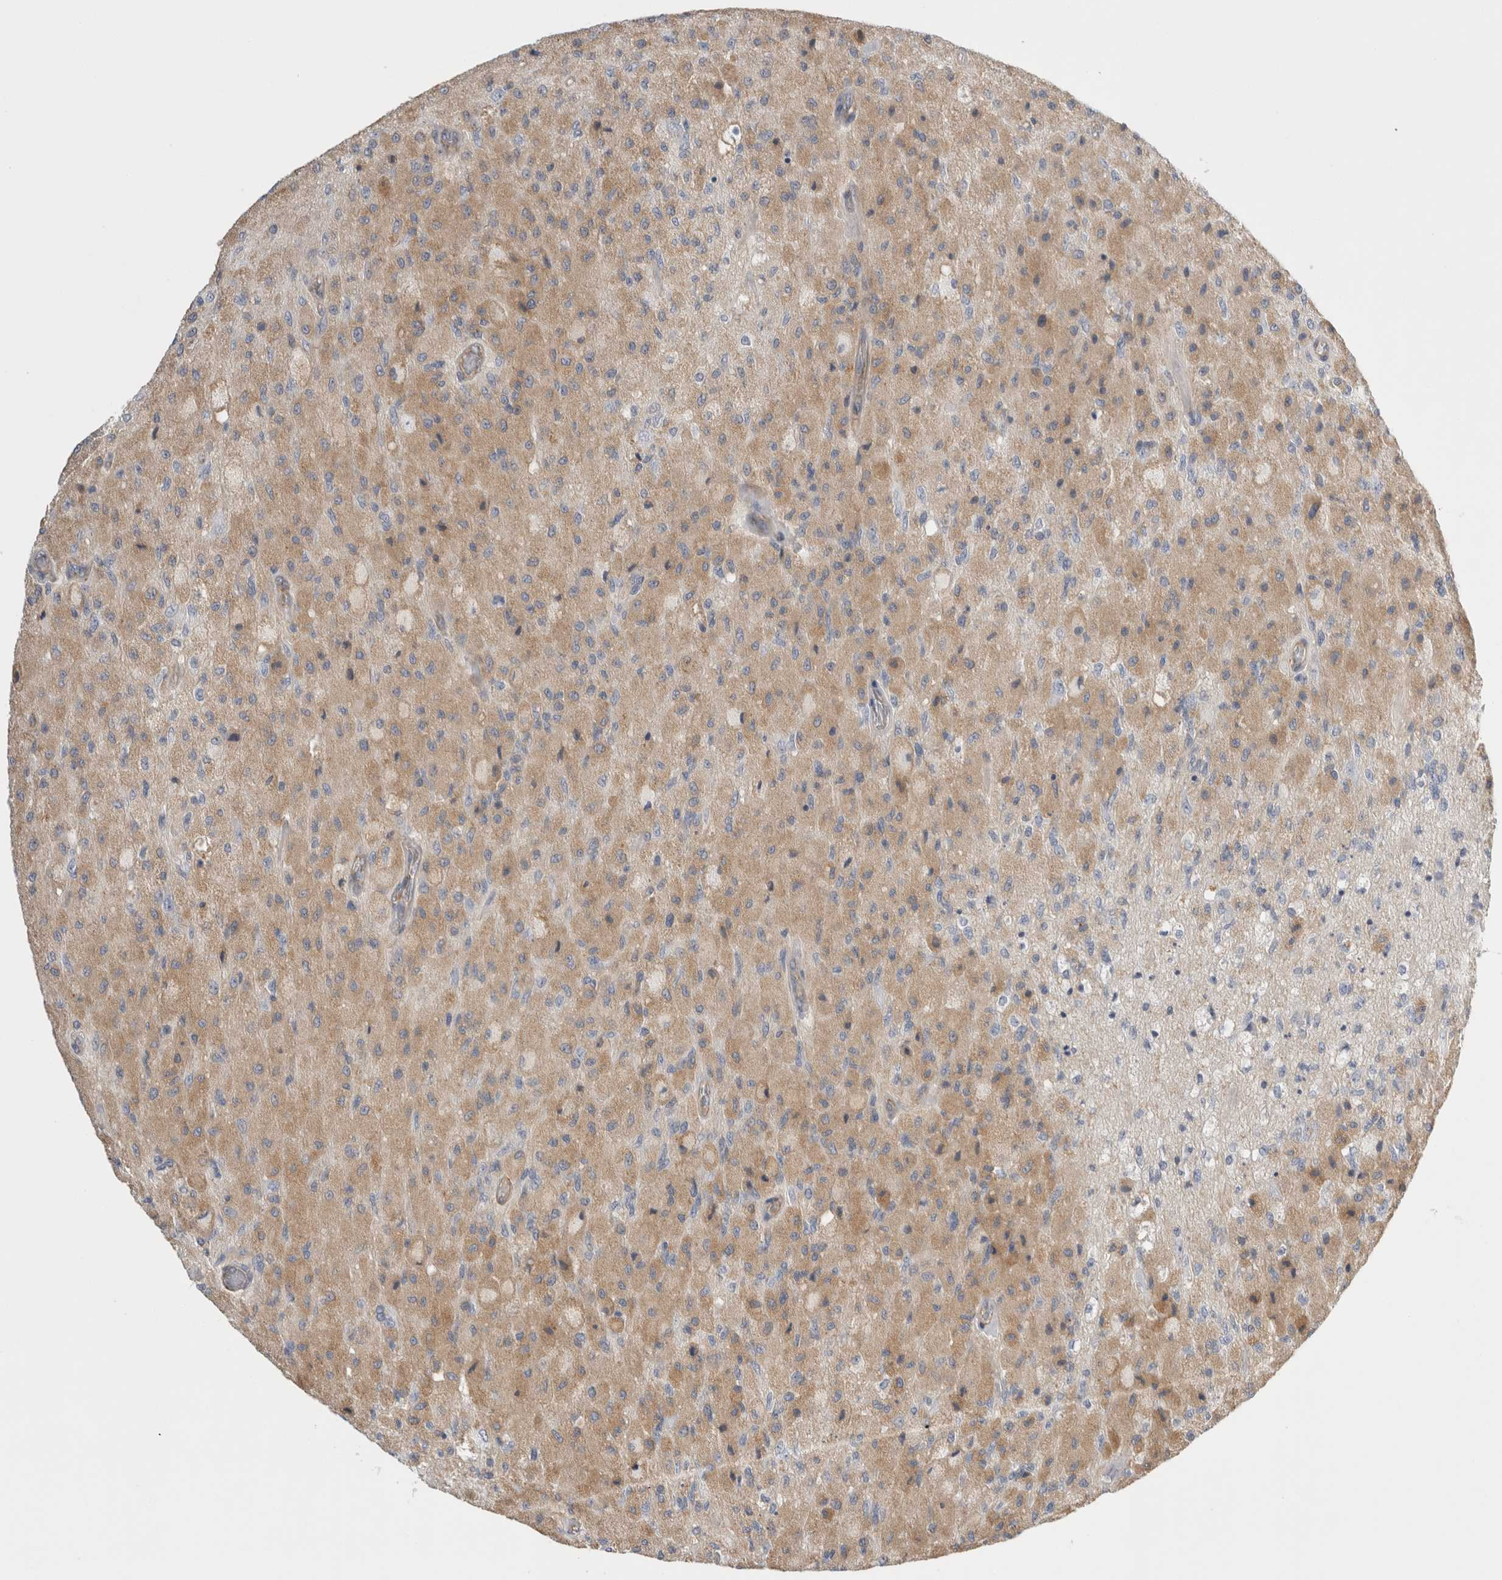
{"staining": {"intensity": "weak", "quantity": ">75%", "location": "cytoplasmic/membranous"}, "tissue": "glioma", "cell_type": "Tumor cells", "image_type": "cancer", "snomed": [{"axis": "morphology", "description": "Normal tissue, NOS"}, {"axis": "morphology", "description": "Glioma, malignant, High grade"}, {"axis": "topography", "description": "Cerebral cortex"}], "caption": "Glioma stained with a protein marker demonstrates weak staining in tumor cells.", "gene": "VANGL1", "patient": {"sex": "male", "age": 77}}